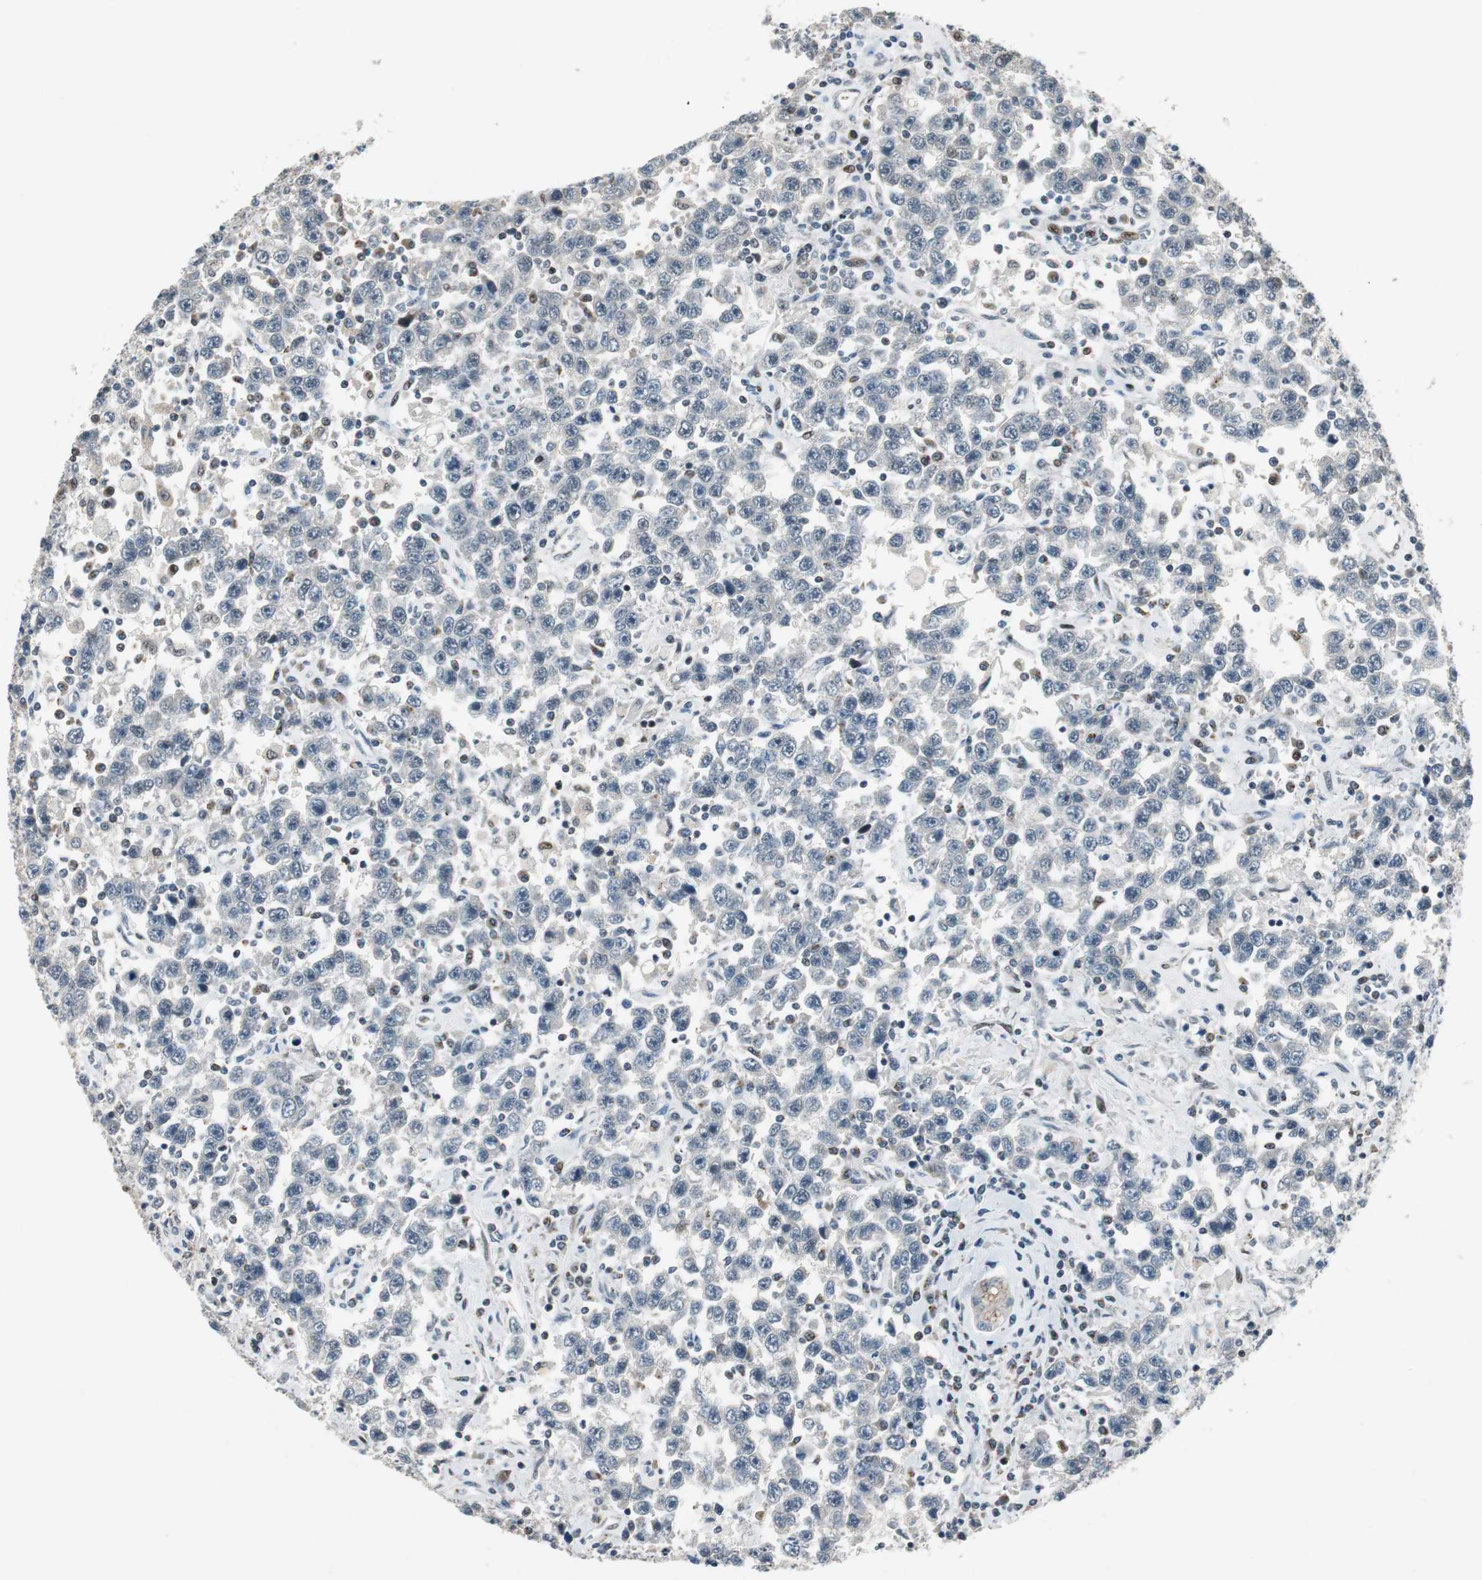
{"staining": {"intensity": "negative", "quantity": "none", "location": "none"}, "tissue": "testis cancer", "cell_type": "Tumor cells", "image_type": "cancer", "snomed": [{"axis": "morphology", "description": "Seminoma, NOS"}, {"axis": "topography", "description": "Testis"}], "caption": "Immunohistochemistry photomicrograph of human testis cancer stained for a protein (brown), which reveals no positivity in tumor cells.", "gene": "AJUBA", "patient": {"sex": "male", "age": 41}}